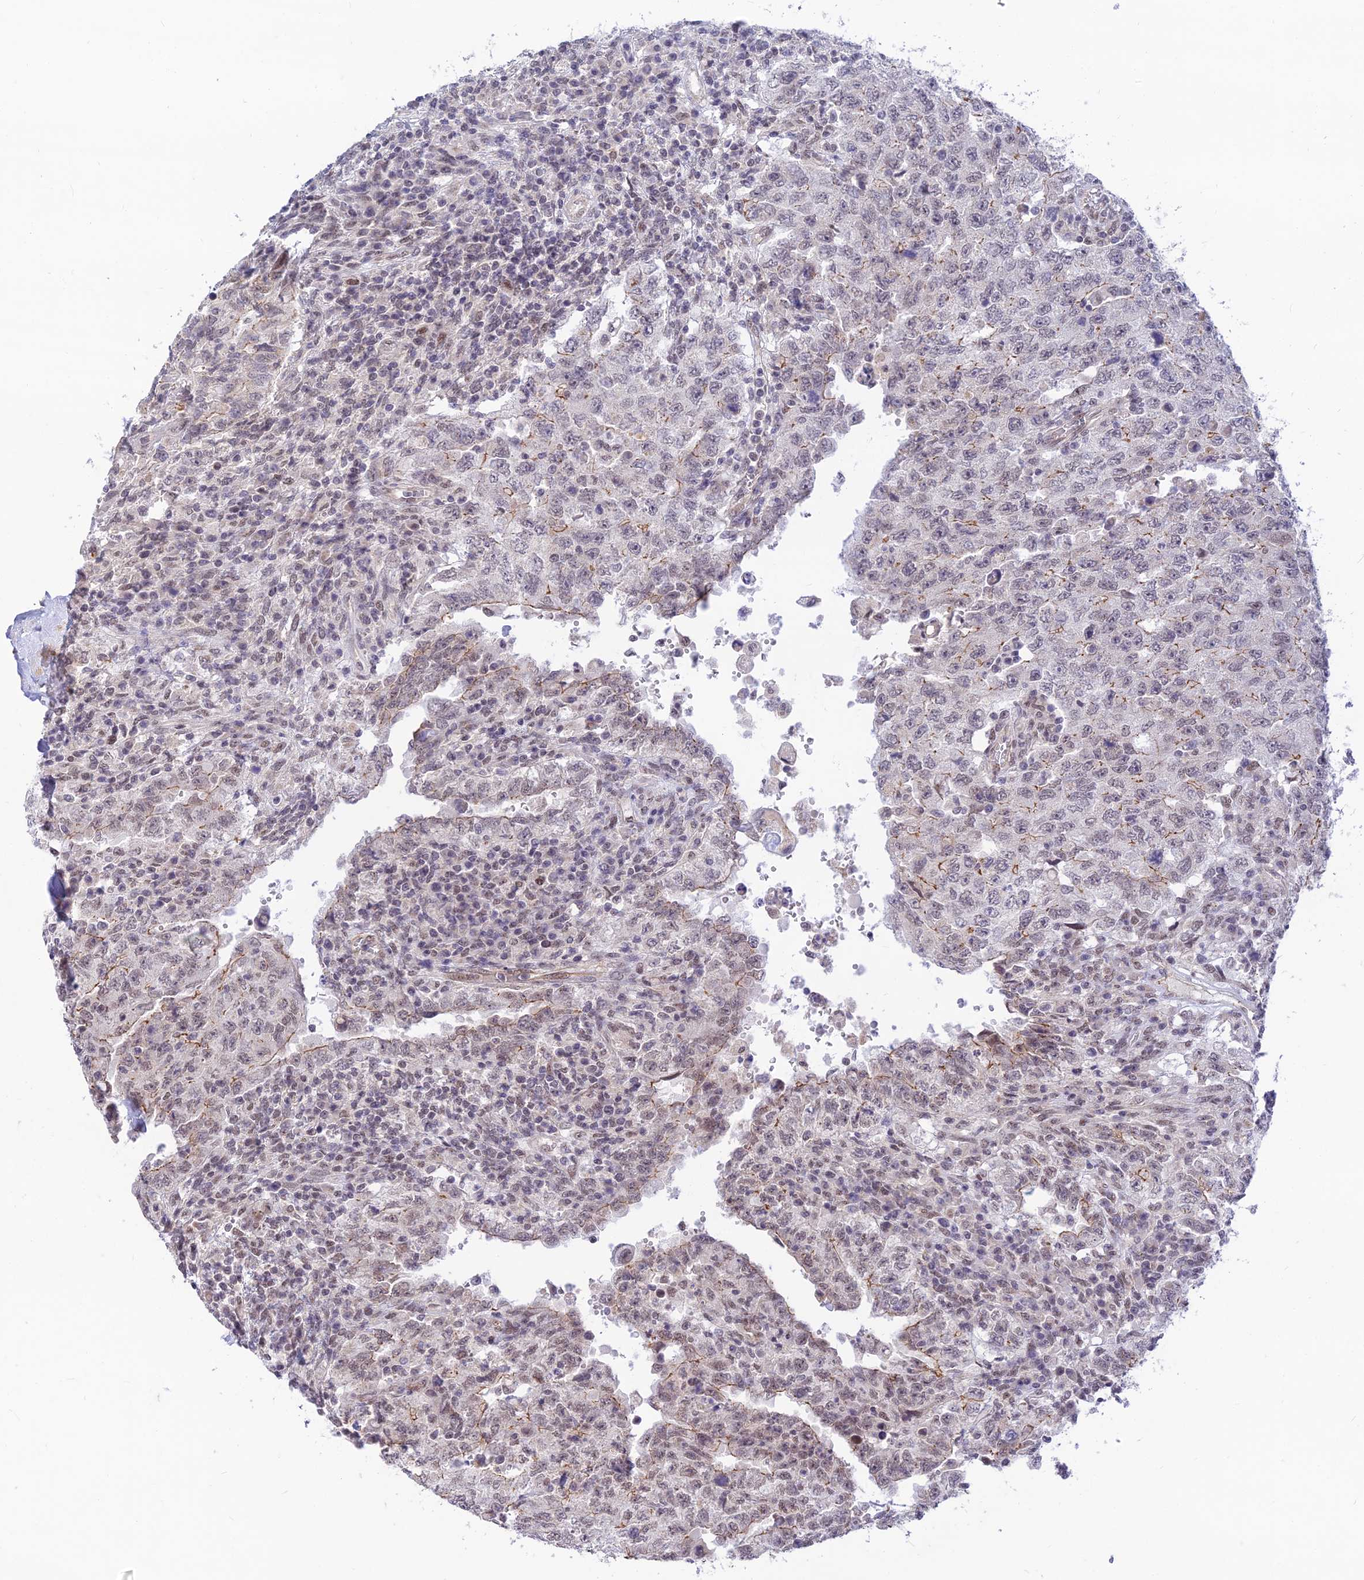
{"staining": {"intensity": "weak", "quantity": "25%-75%", "location": "cytoplasmic/membranous,nuclear"}, "tissue": "testis cancer", "cell_type": "Tumor cells", "image_type": "cancer", "snomed": [{"axis": "morphology", "description": "Carcinoma, Embryonal, NOS"}, {"axis": "topography", "description": "Testis"}], "caption": "IHC (DAB (3,3'-diaminobenzidine)) staining of testis cancer reveals weak cytoplasmic/membranous and nuclear protein staining in about 25%-75% of tumor cells.", "gene": "MICOS13", "patient": {"sex": "male", "age": 26}}